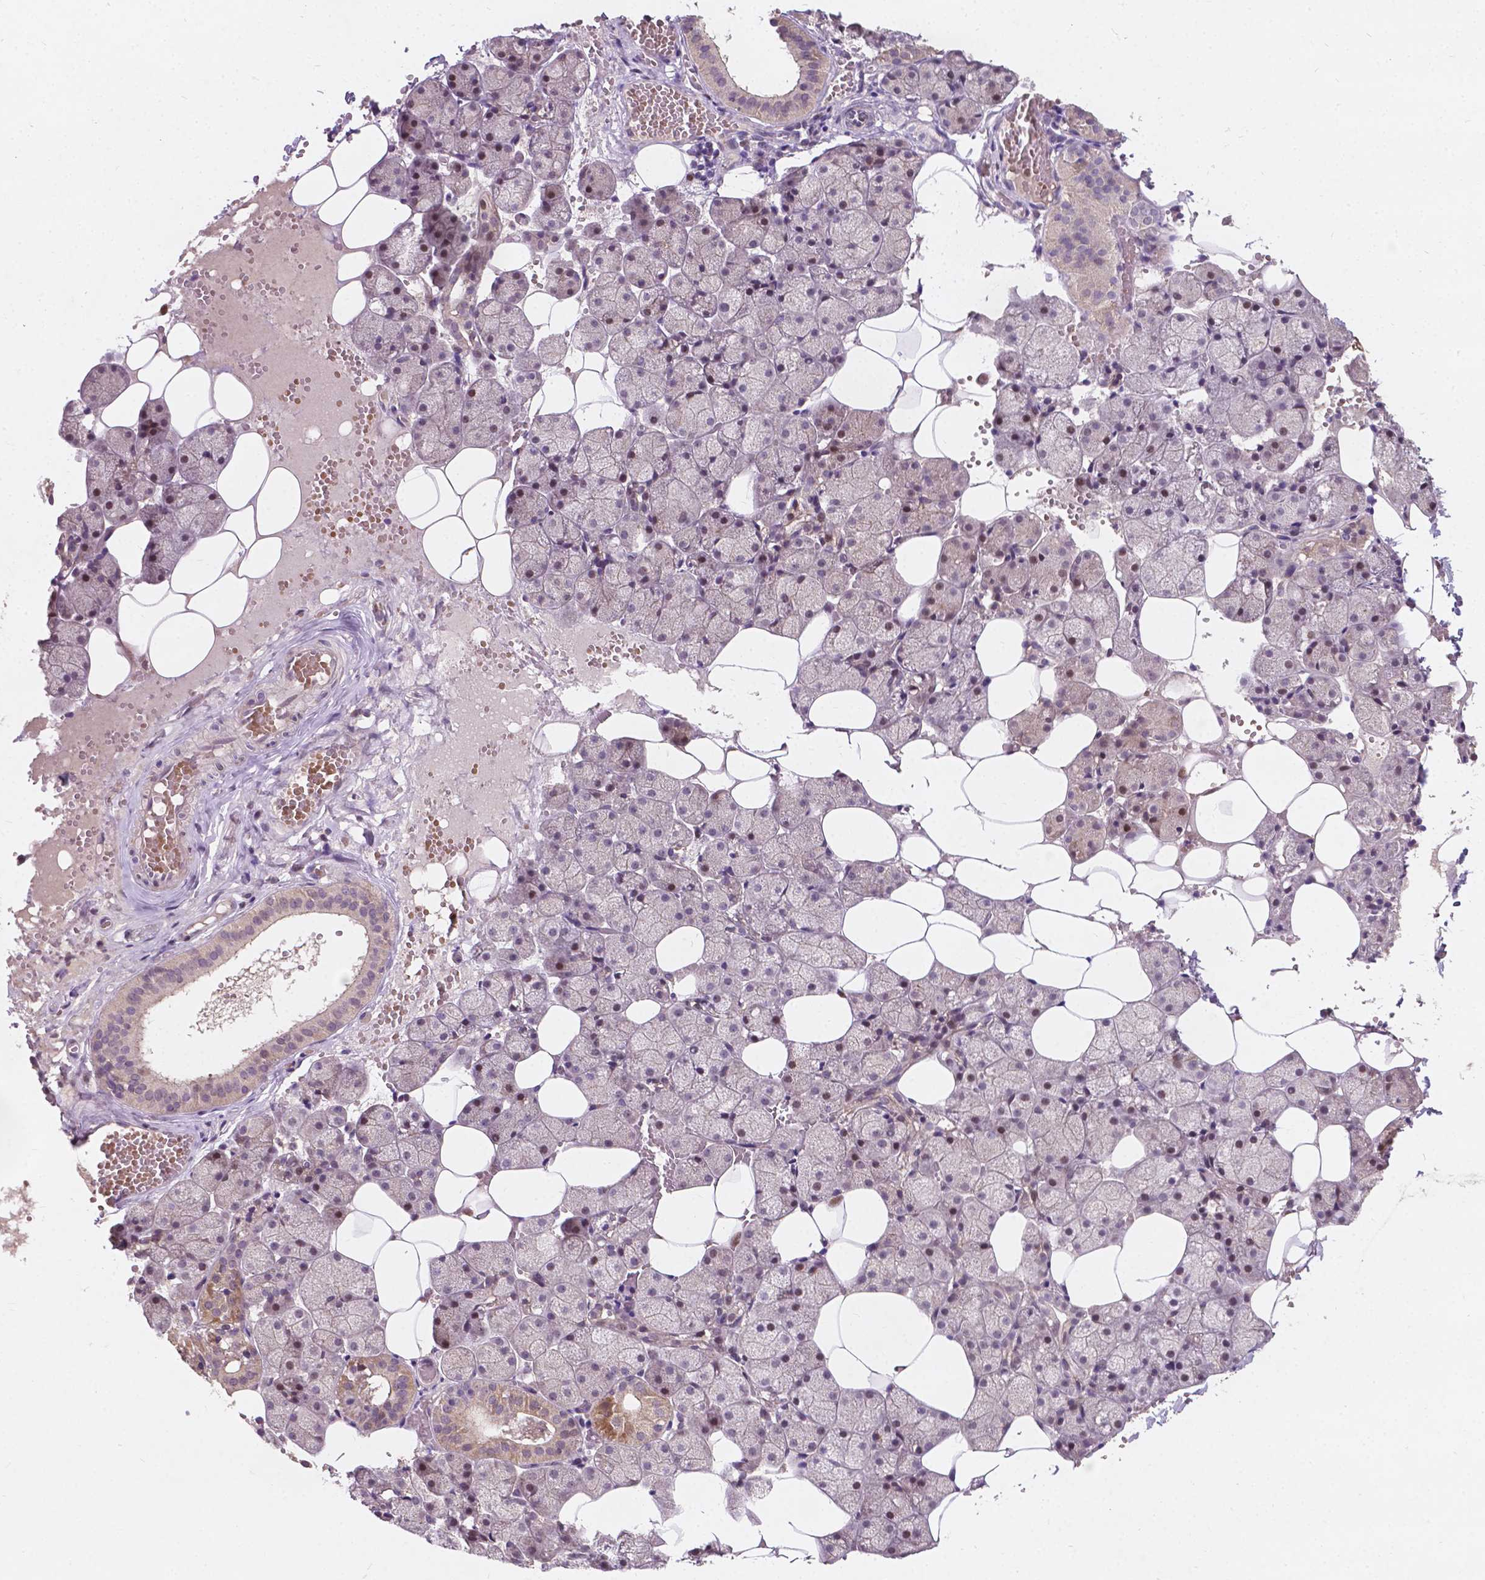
{"staining": {"intensity": "weak", "quantity": "25%-75%", "location": "cytoplasmic/membranous,nuclear"}, "tissue": "salivary gland", "cell_type": "Glandular cells", "image_type": "normal", "snomed": [{"axis": "morphology", "description": "Normal tissue, NOS"}, {"axis": "topography", "description": "Salivary gland"}], "caption": "Protein analysis of normal salivary gland displays weak cytoplasmic/membranous,nuclear staining in about 25%-75% of glandular cells.", "gene": "DUSP16", "patient": {"sex": "male", "age": 38}}